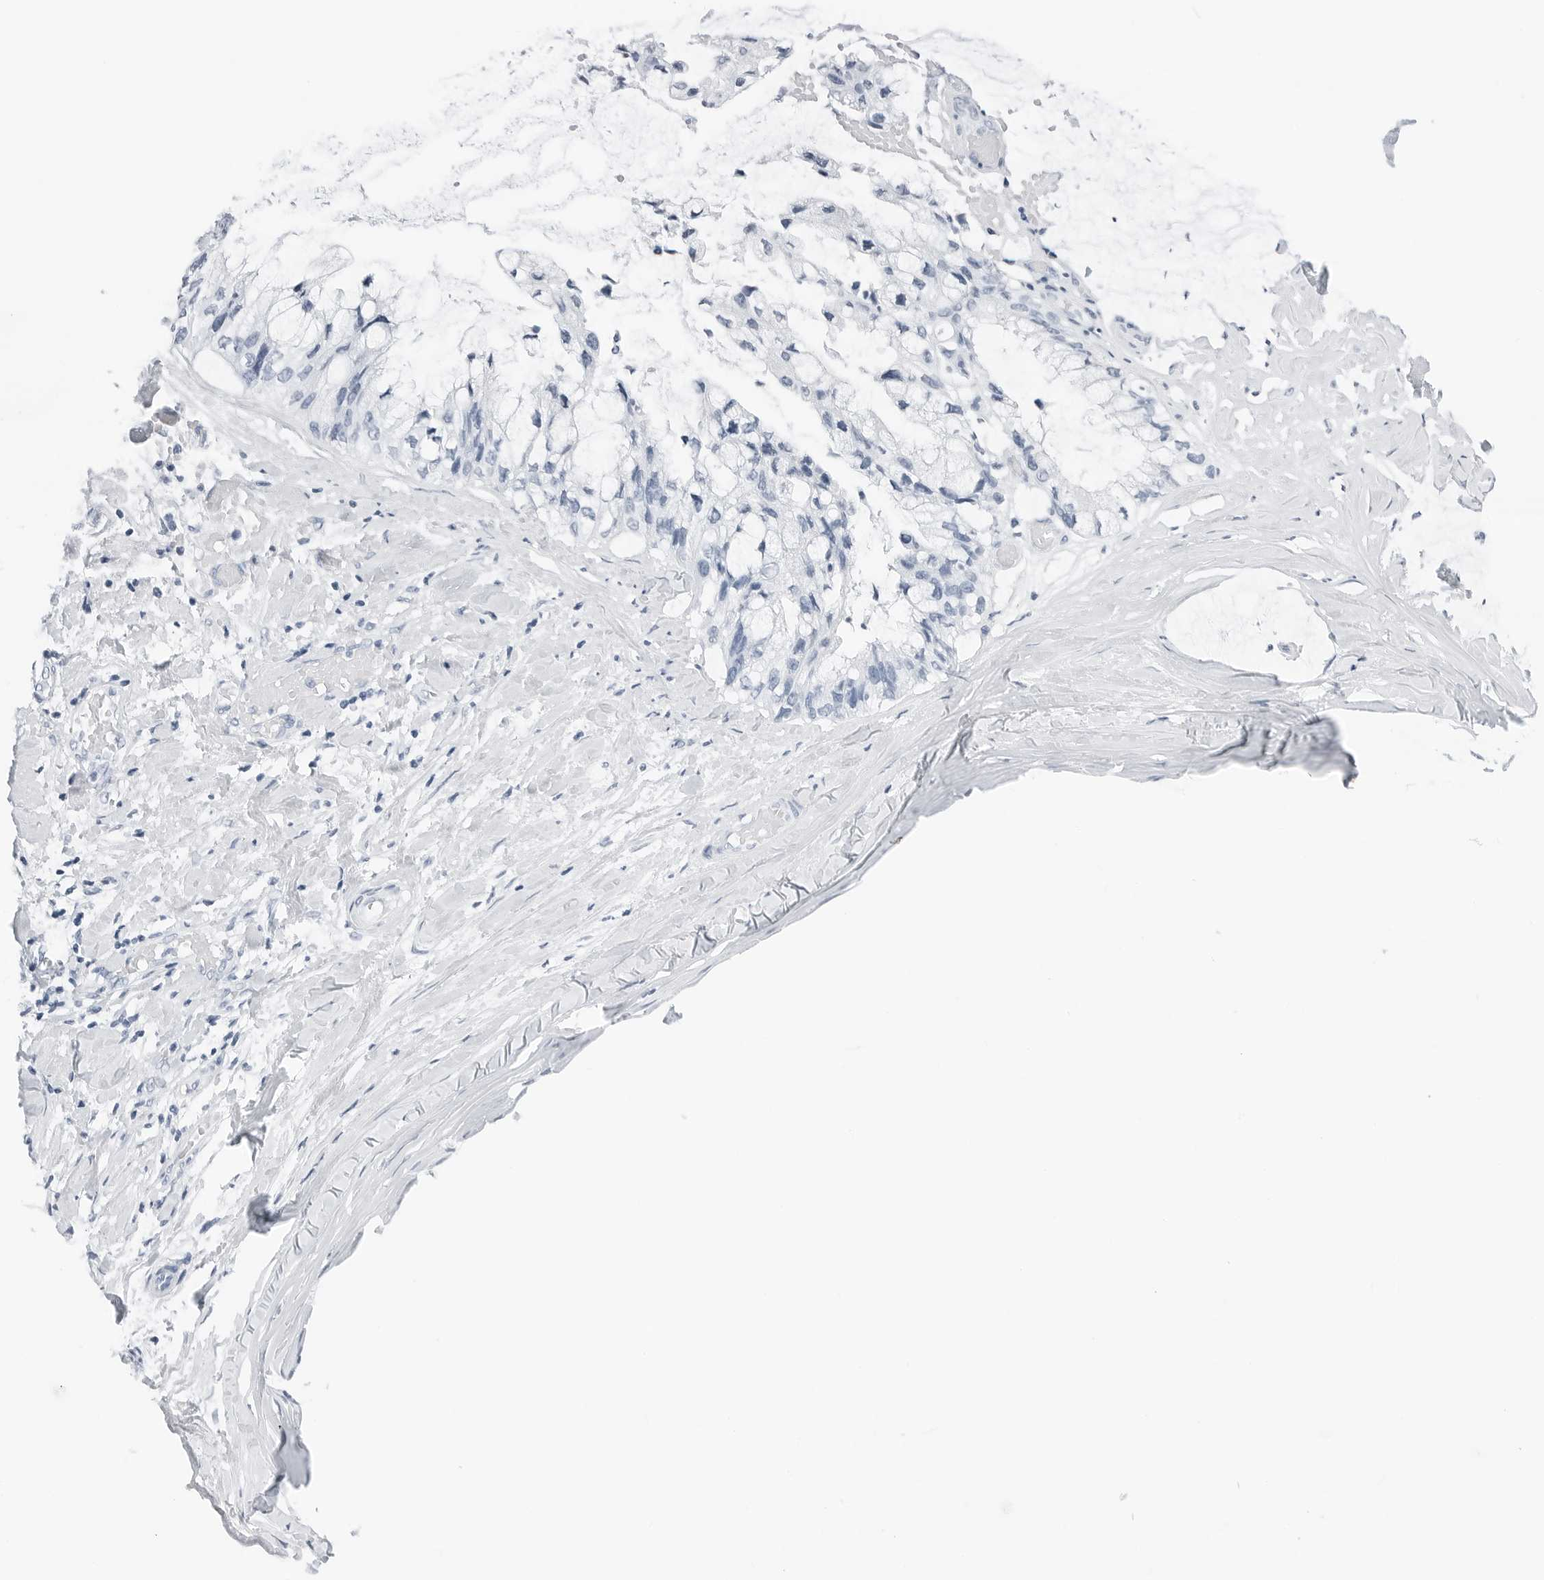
{"staining": {"intensity": "negative", "quantity": "none", "location": "none"}, "tissue": "ovarian cancer", "cell_type": "Tumor cells", "image_type": "cancer", "snomed": [{"axis": "morphology", "description": "Cystadenocarcinoma, mucinous, NOS"}, {"axis": "topography", "description": "Ovary"}], "caption": "This image is of mucinous cystadenocarcinoma (ovarian) stained with immunohistochemistry to label a protein in brown with the nuclei are counter-stained blue. There is no positivity in tumor cells. (IHC, brightfield microscopy, high magnification).", "gene": "SLPI", "patient": {"sex": "female", "age": 39}}